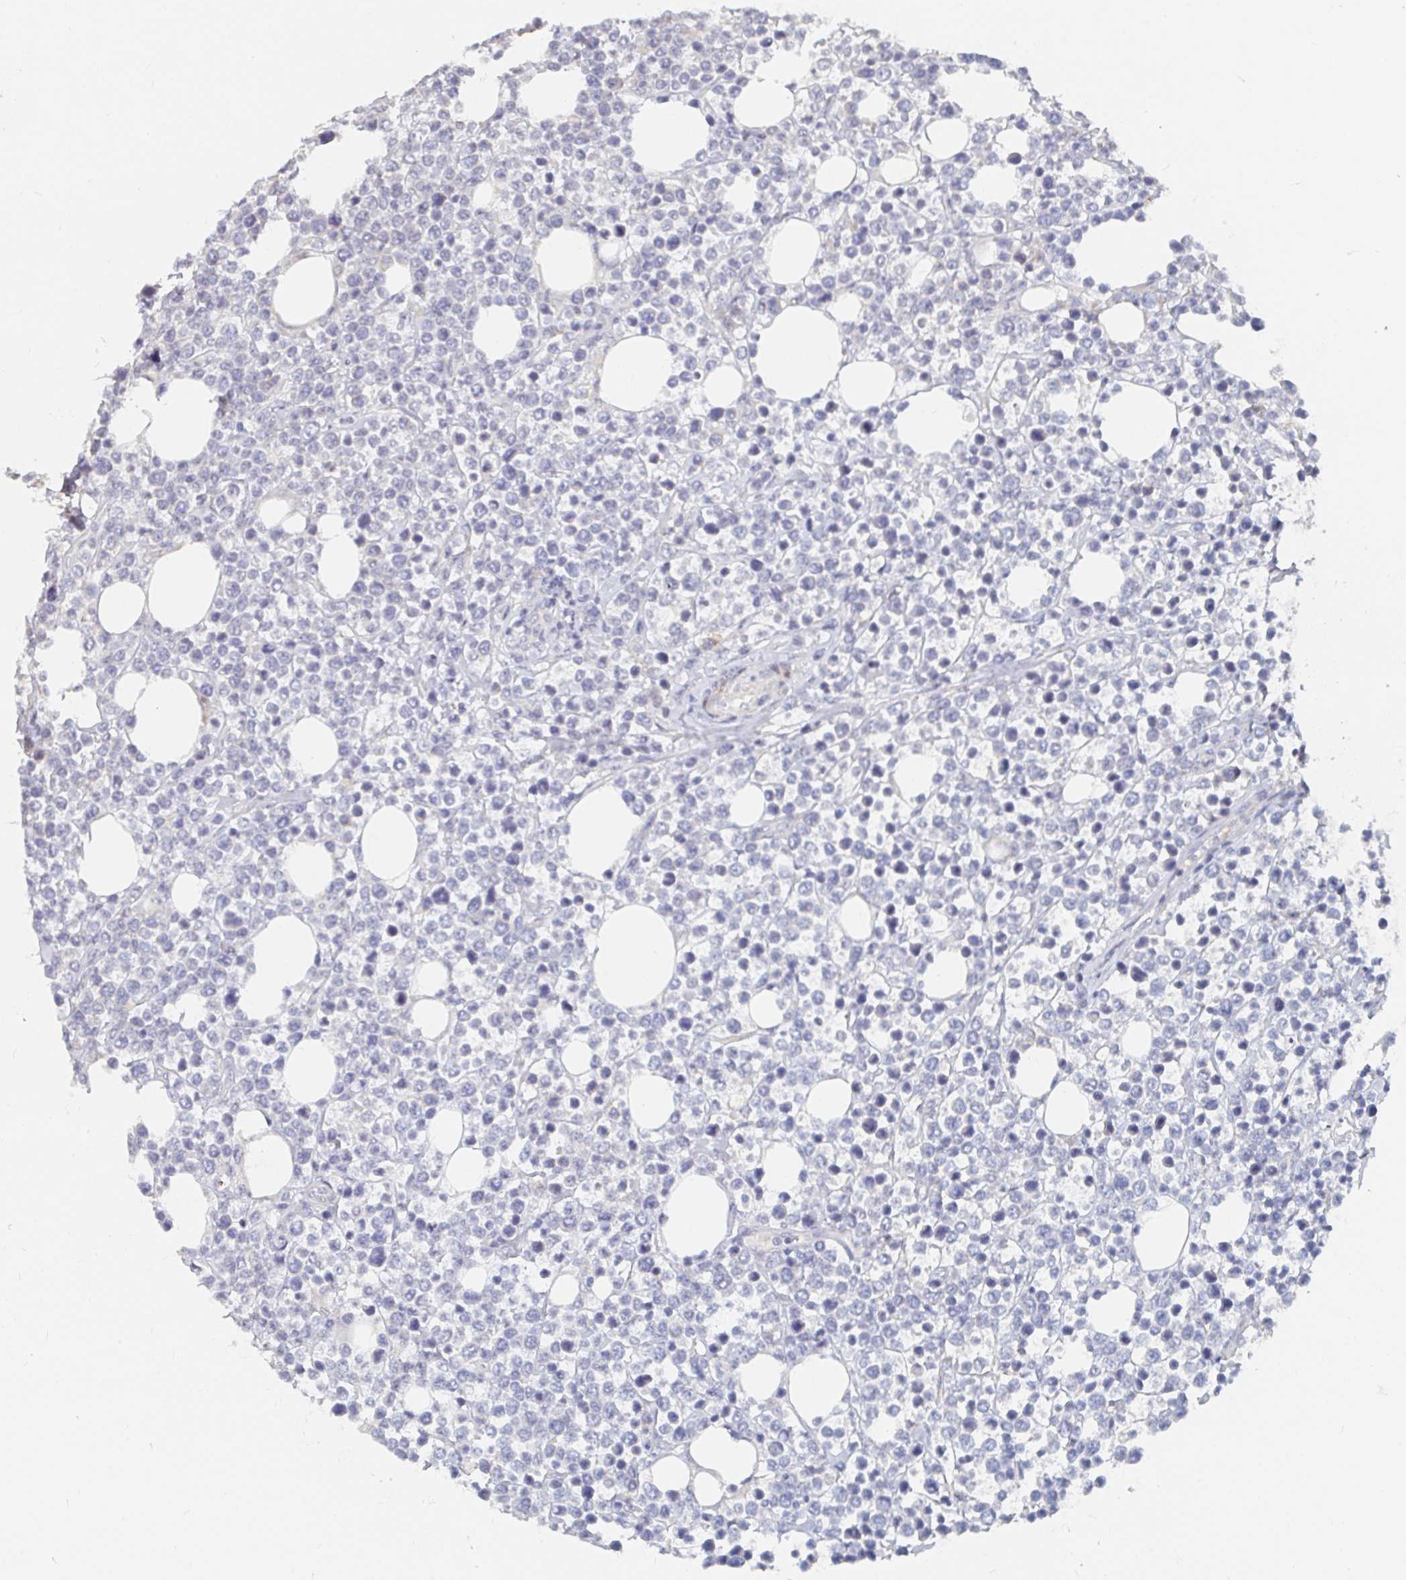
{"staining": {"intensity": "negative", "quantity": "none", "location": "none"}, "tissue": "lymphoma", "cell_type": "Tumor cells", "image_type": "cancer", "snomed": [{"axis": "morphology", "description": "Malignant lymphoma, non-Hodgkin's type, High grade"}, {"axis": "topography", "description": "Soft tissue"}], "caption": "The image demonstrates no significant expression in tumor cells of lymphoma. (DAB (3,3'-diaminobenzidine) immunohistochemistry (IHC) with hematoxylin counter stain).", "gene": "NME9", "patient": {"sex": "female", "age": 56}}